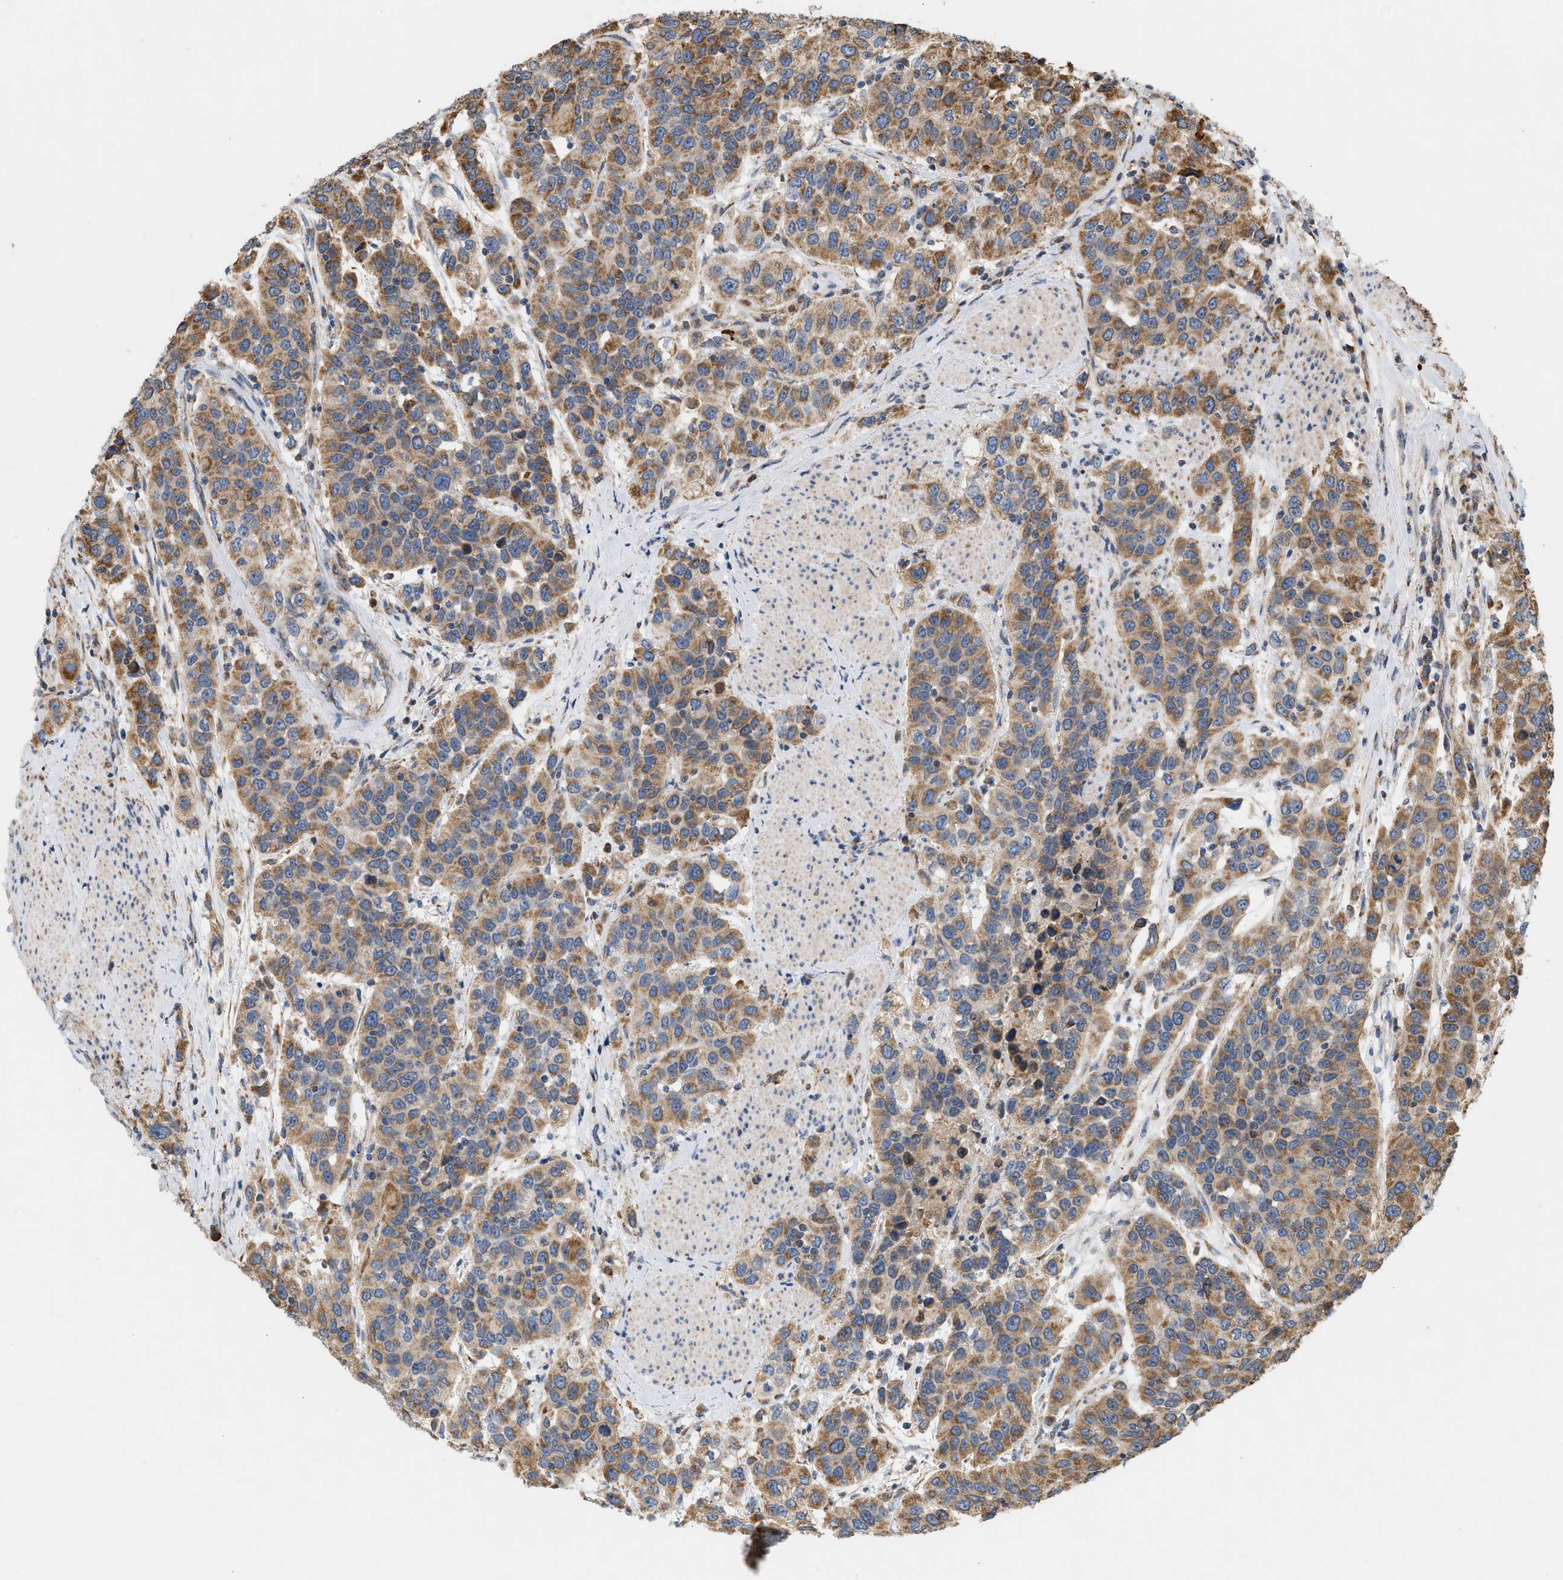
{"staining": {"intensity": "moderate", "quantity": ">75%", "location": "cytoplasmic/membranous"}, "tissue": "urothelial cancer", "cell_type": "Tumor cells", "image_type": "cancer", "snomed": [{"axis": "morphology", "description": "Urothelial carcinoma, High grade"}, {"axis": "topography", "description": "Urinary bladder"}], "caption": "Tumor cells exhibit moderate cytoplasmic/membranous staining in about >75% of cells in urothelial cancer.", "gene": "MCU", "patient": {"sex": "female", "age": 80}}